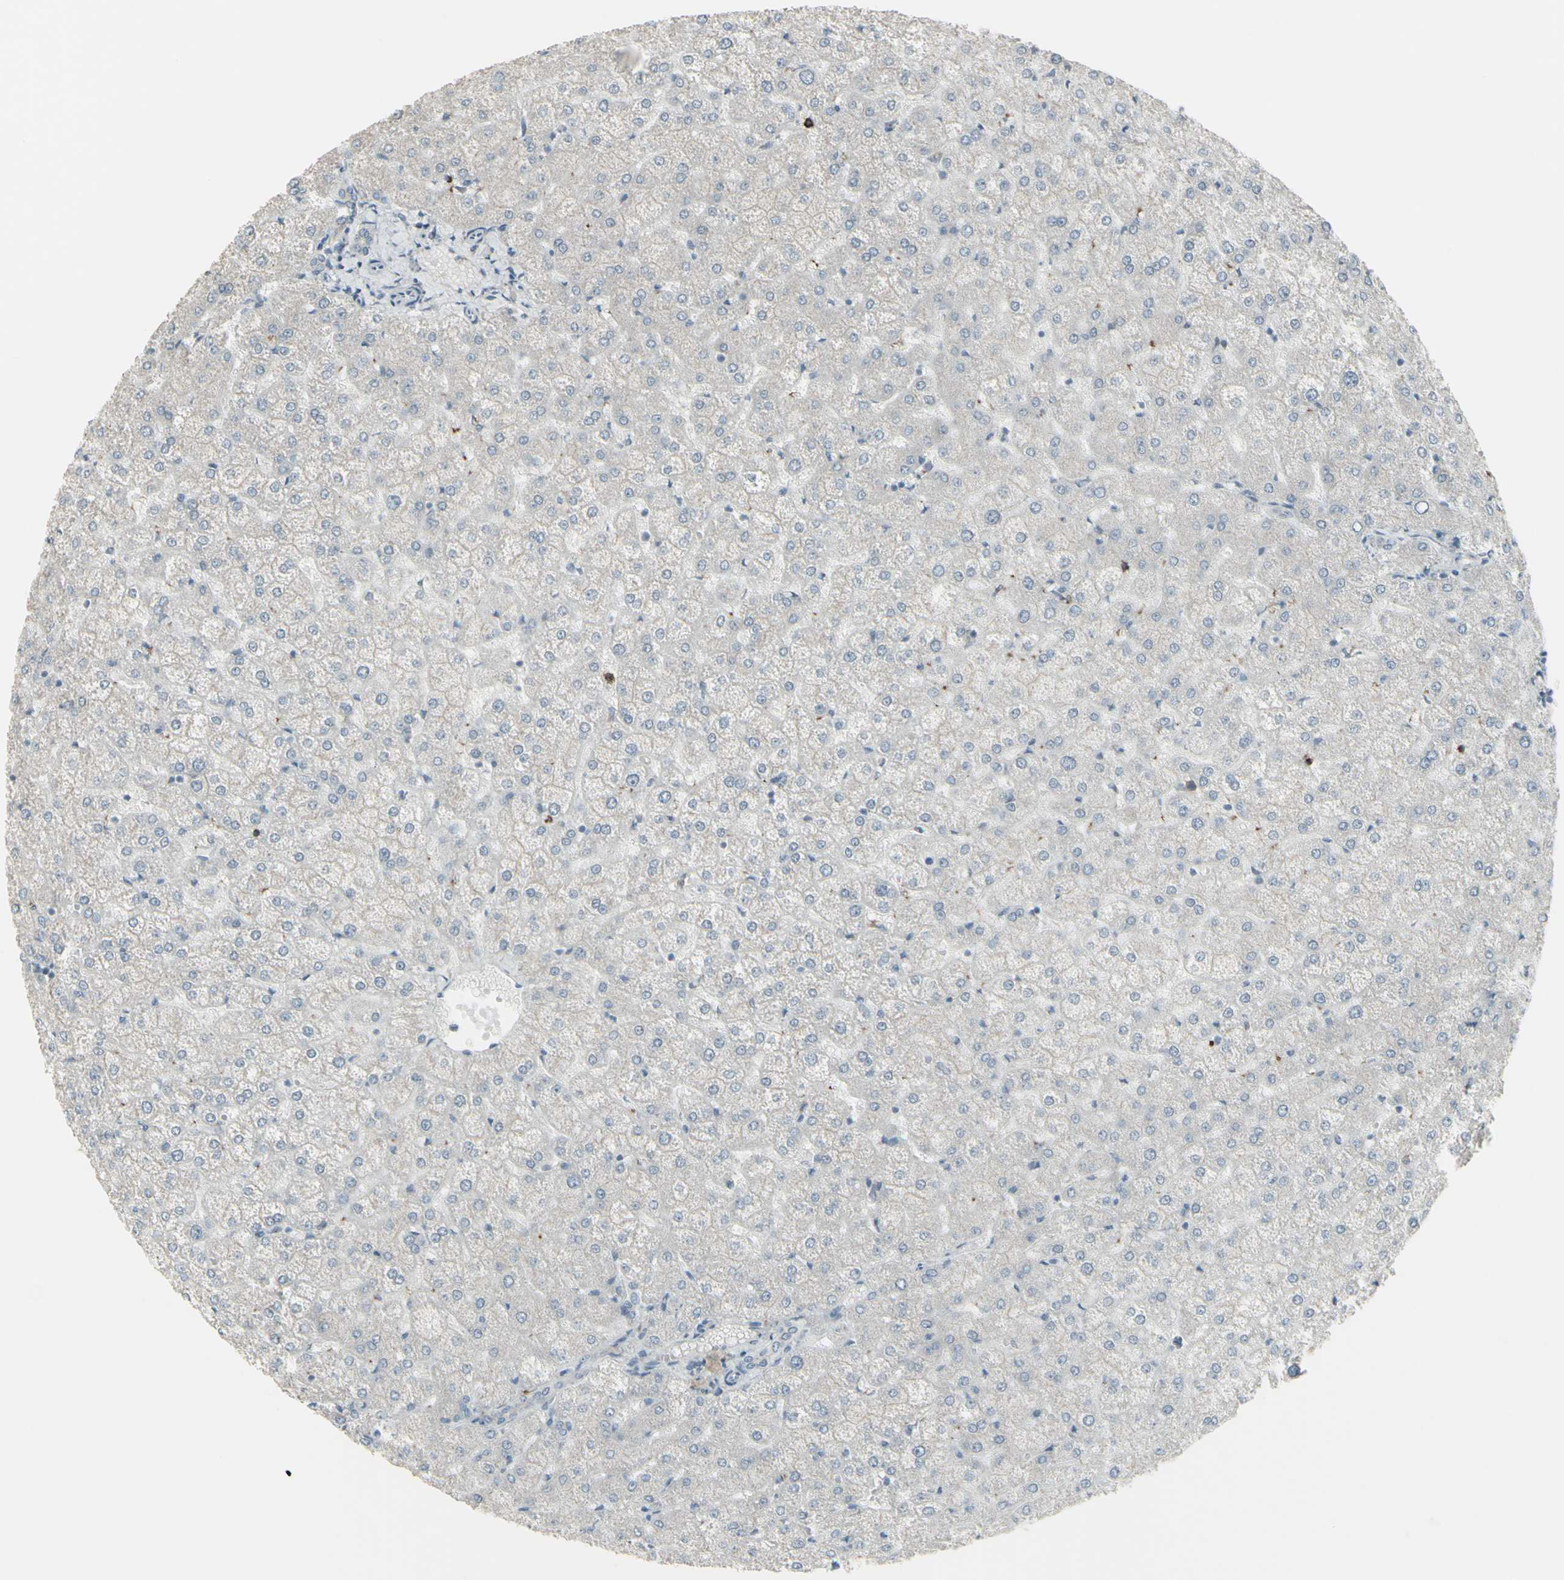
{"staining": {"intensity": "negative", "quantity": "none", "location": "none"}, "tissue": "liver", "cell_type": "Cholangiocytes", "image_type": "normal", "snomed": [{"axis": "morphology", "description": "Normal tissue, NOS"}, {"axis": "topography", "description": "Liver"}], "caption": "This is a image of IHC staining of unremarkable liver, which shows no positivity in cholangiocytes.", "gene": "CD79B", "patient": {"sex": "female", "age": 32}}